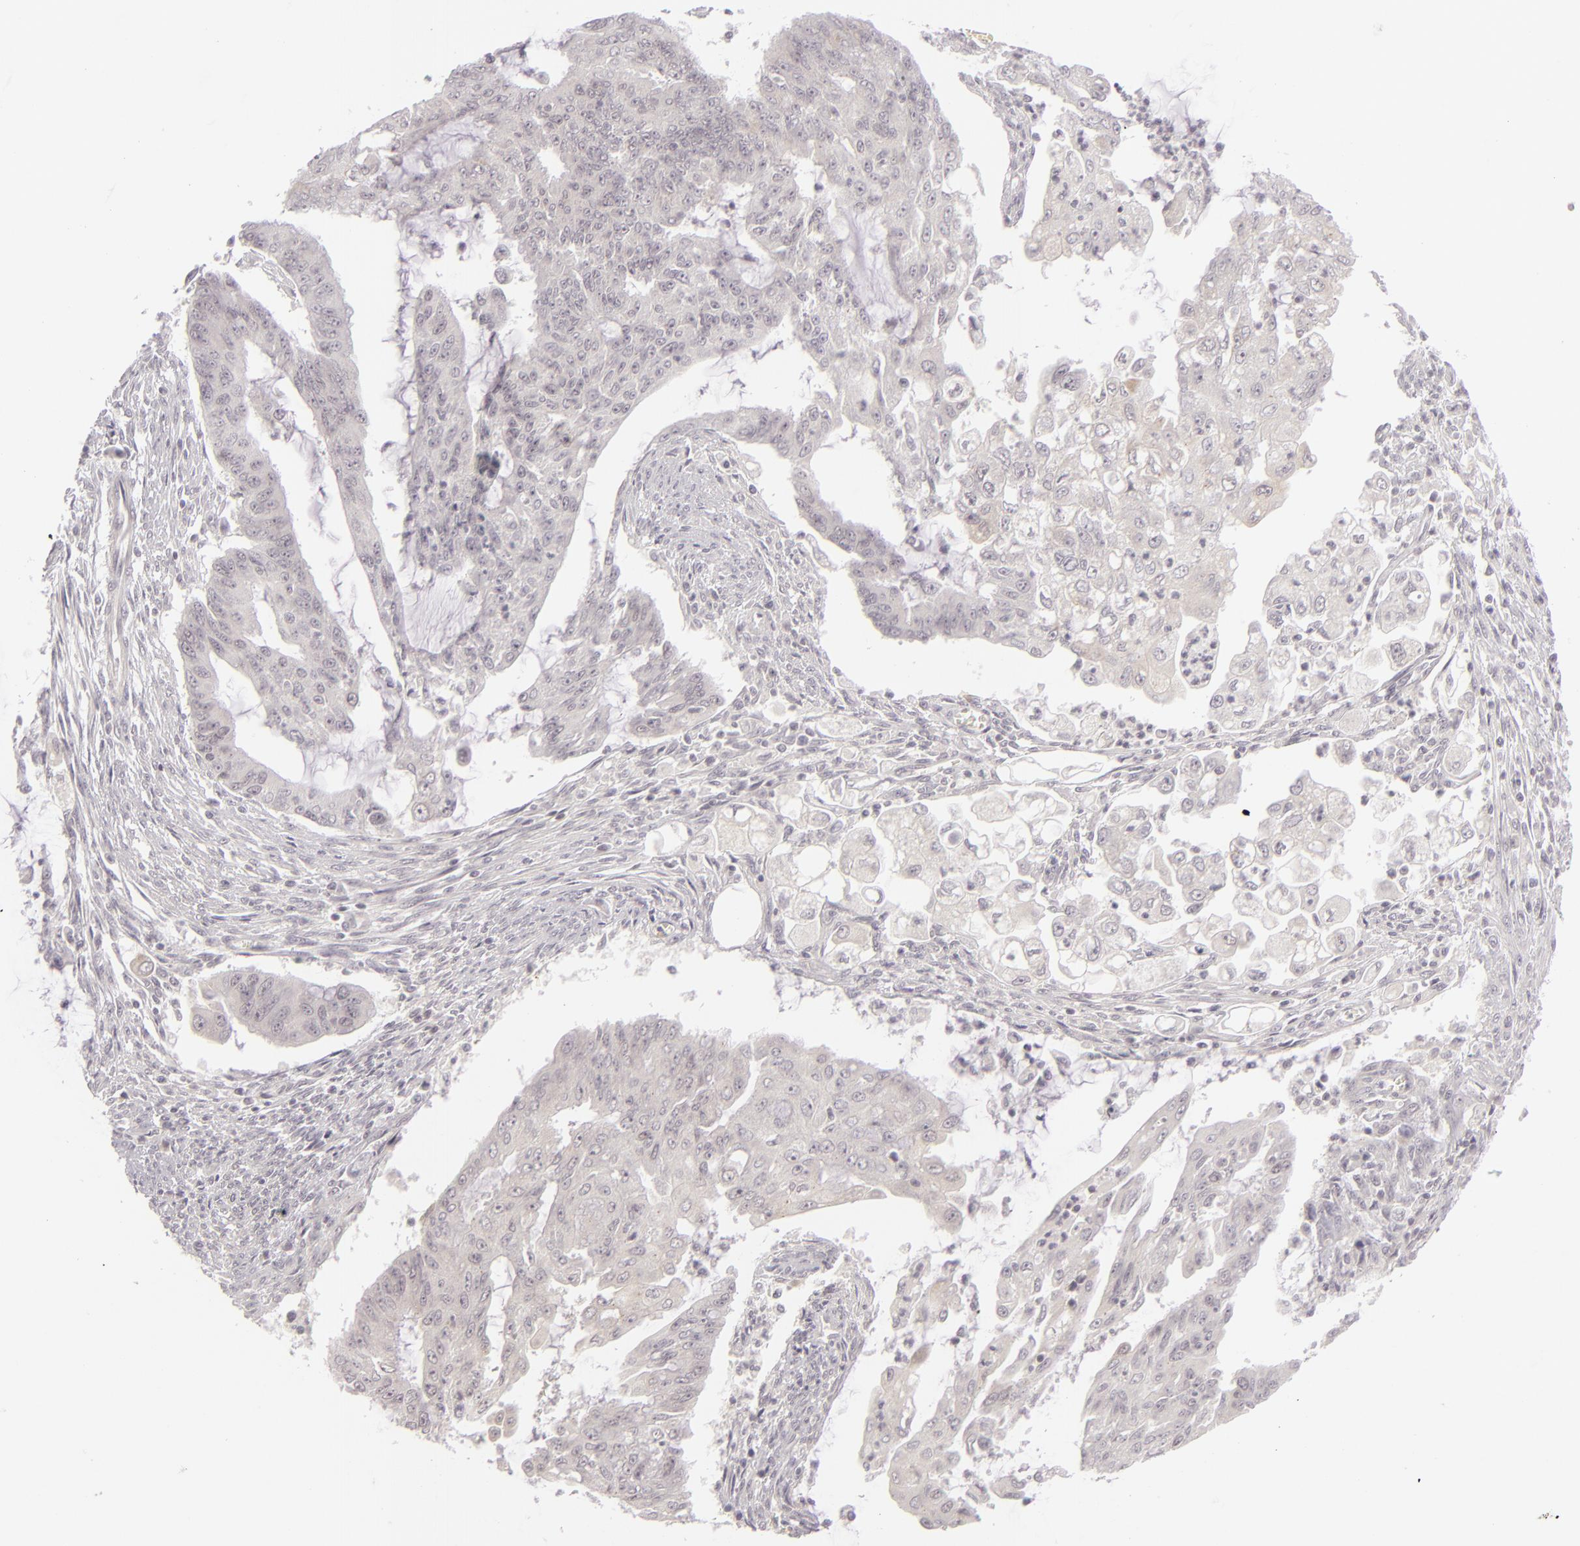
{"staining": {"intensity": "negative", "quantity": "none", "location": "none"}, "tissue": "endometrial cancer", "cell_type": "Tumor cells", "image_type": "cancer", "snomed": [{"axis": "morphology", "description": "Adenocarcinoma, NOS"}, {"axis": "topography", "description": "Endometrium"}], "caption": "Immunohistochemistry (IHC) image of neoplastic tissue: endometrial cancer (adenocarcinoma) stained with DAB reveals no significant protein expression in tumor cells.", "gene": "DLG3", "patient": {"sex": "female", "age": 75}}